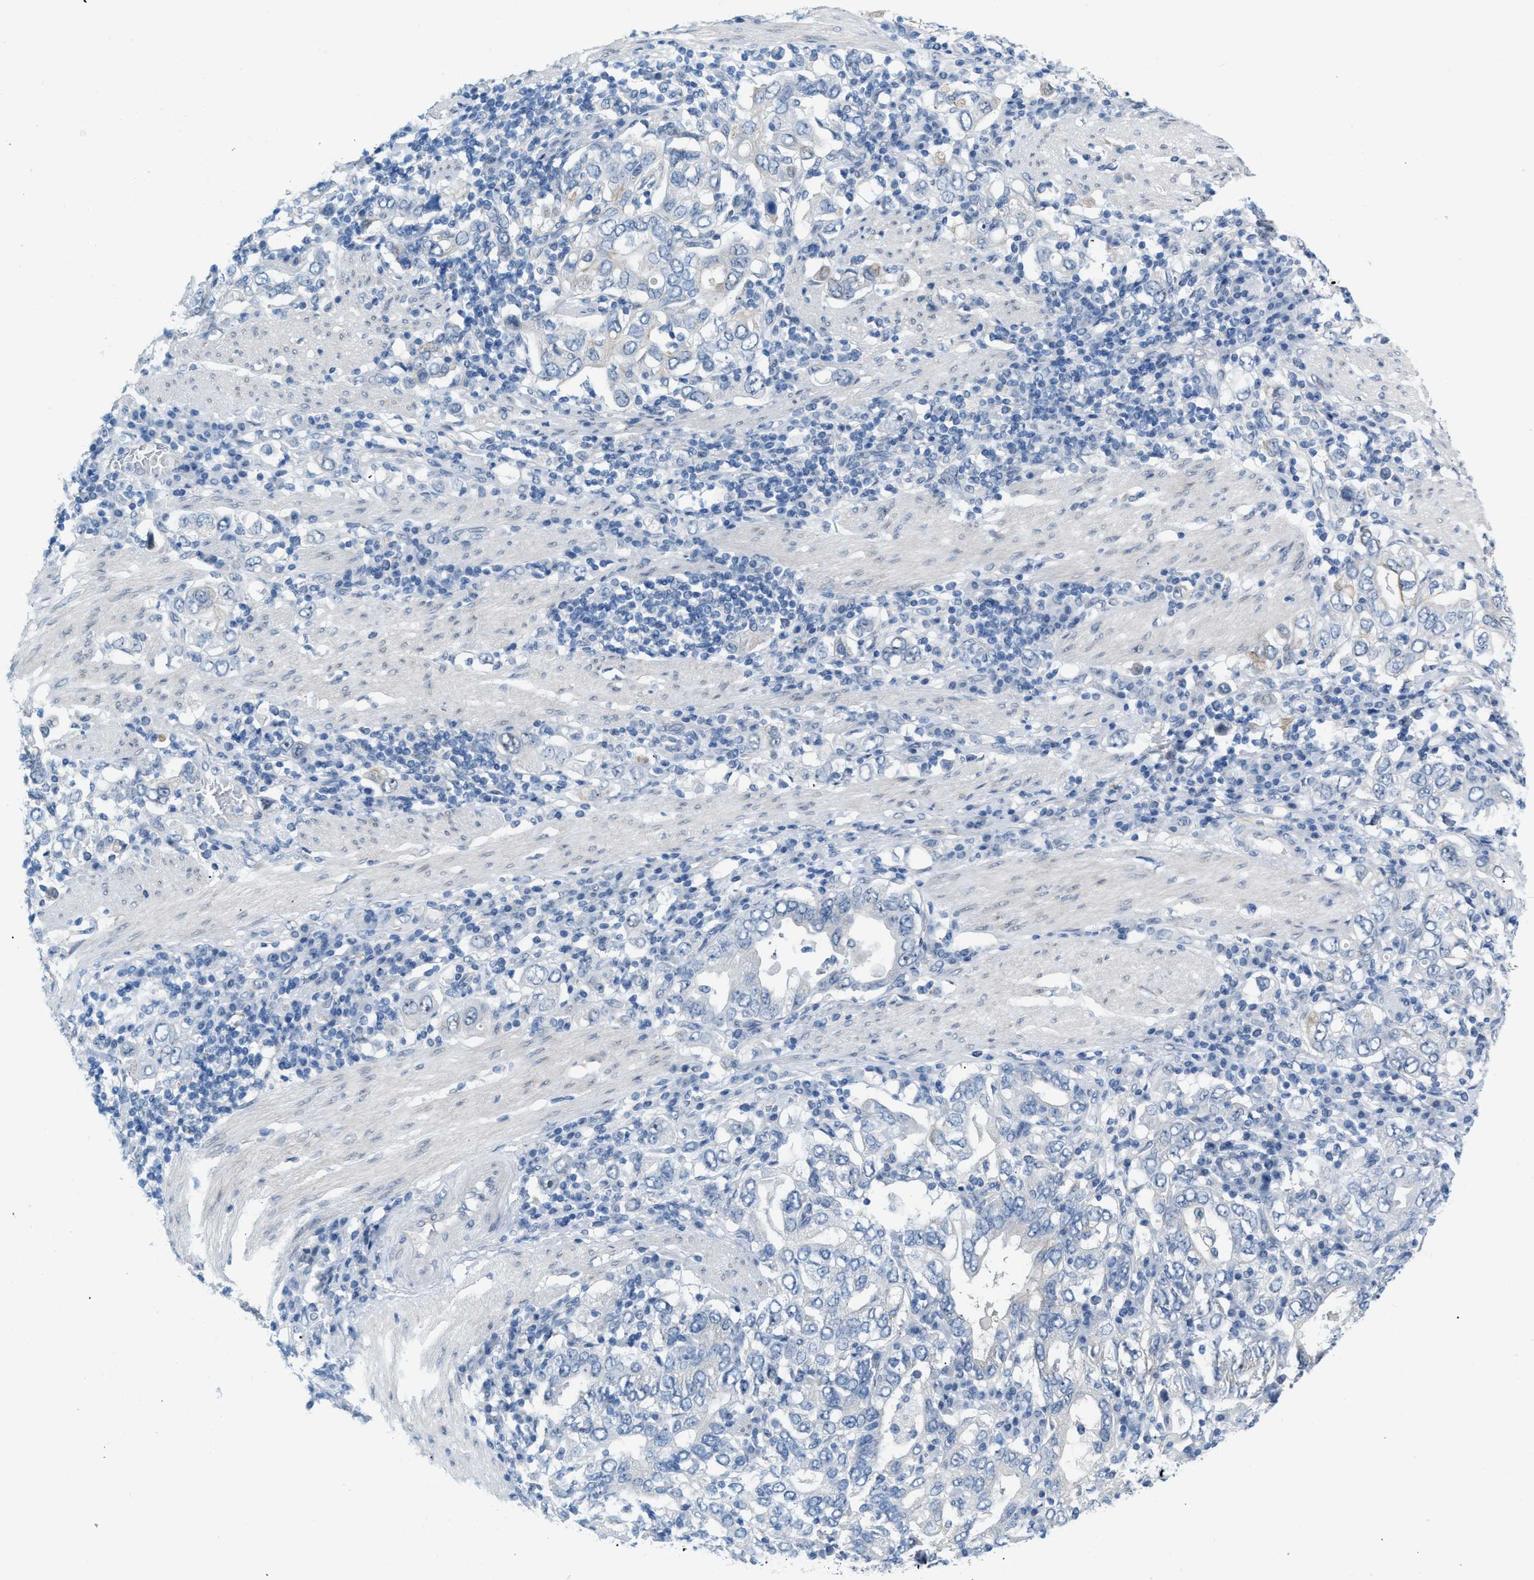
{"staining": {"intensity": "negative", "quantity": "none", "location": "none"}, "tissue": "stomach cancer", "cell_type": "Tumor cells", "image_type": "cancer", "snomed": [{"axis": "morphology", "description": "Adenocarcinoma, NOS"}, {"axis": "topography", "description": "Stomach, upper"}], "caption": "IHC micrograph of neoplastic tissue: stomach cancer stained with DAB (3,3'-diaminobenzidine) displays no significant protein staining in tumor cells.", "gene": "PHRF1", "patient": {"sex": "male", "age": 62}}